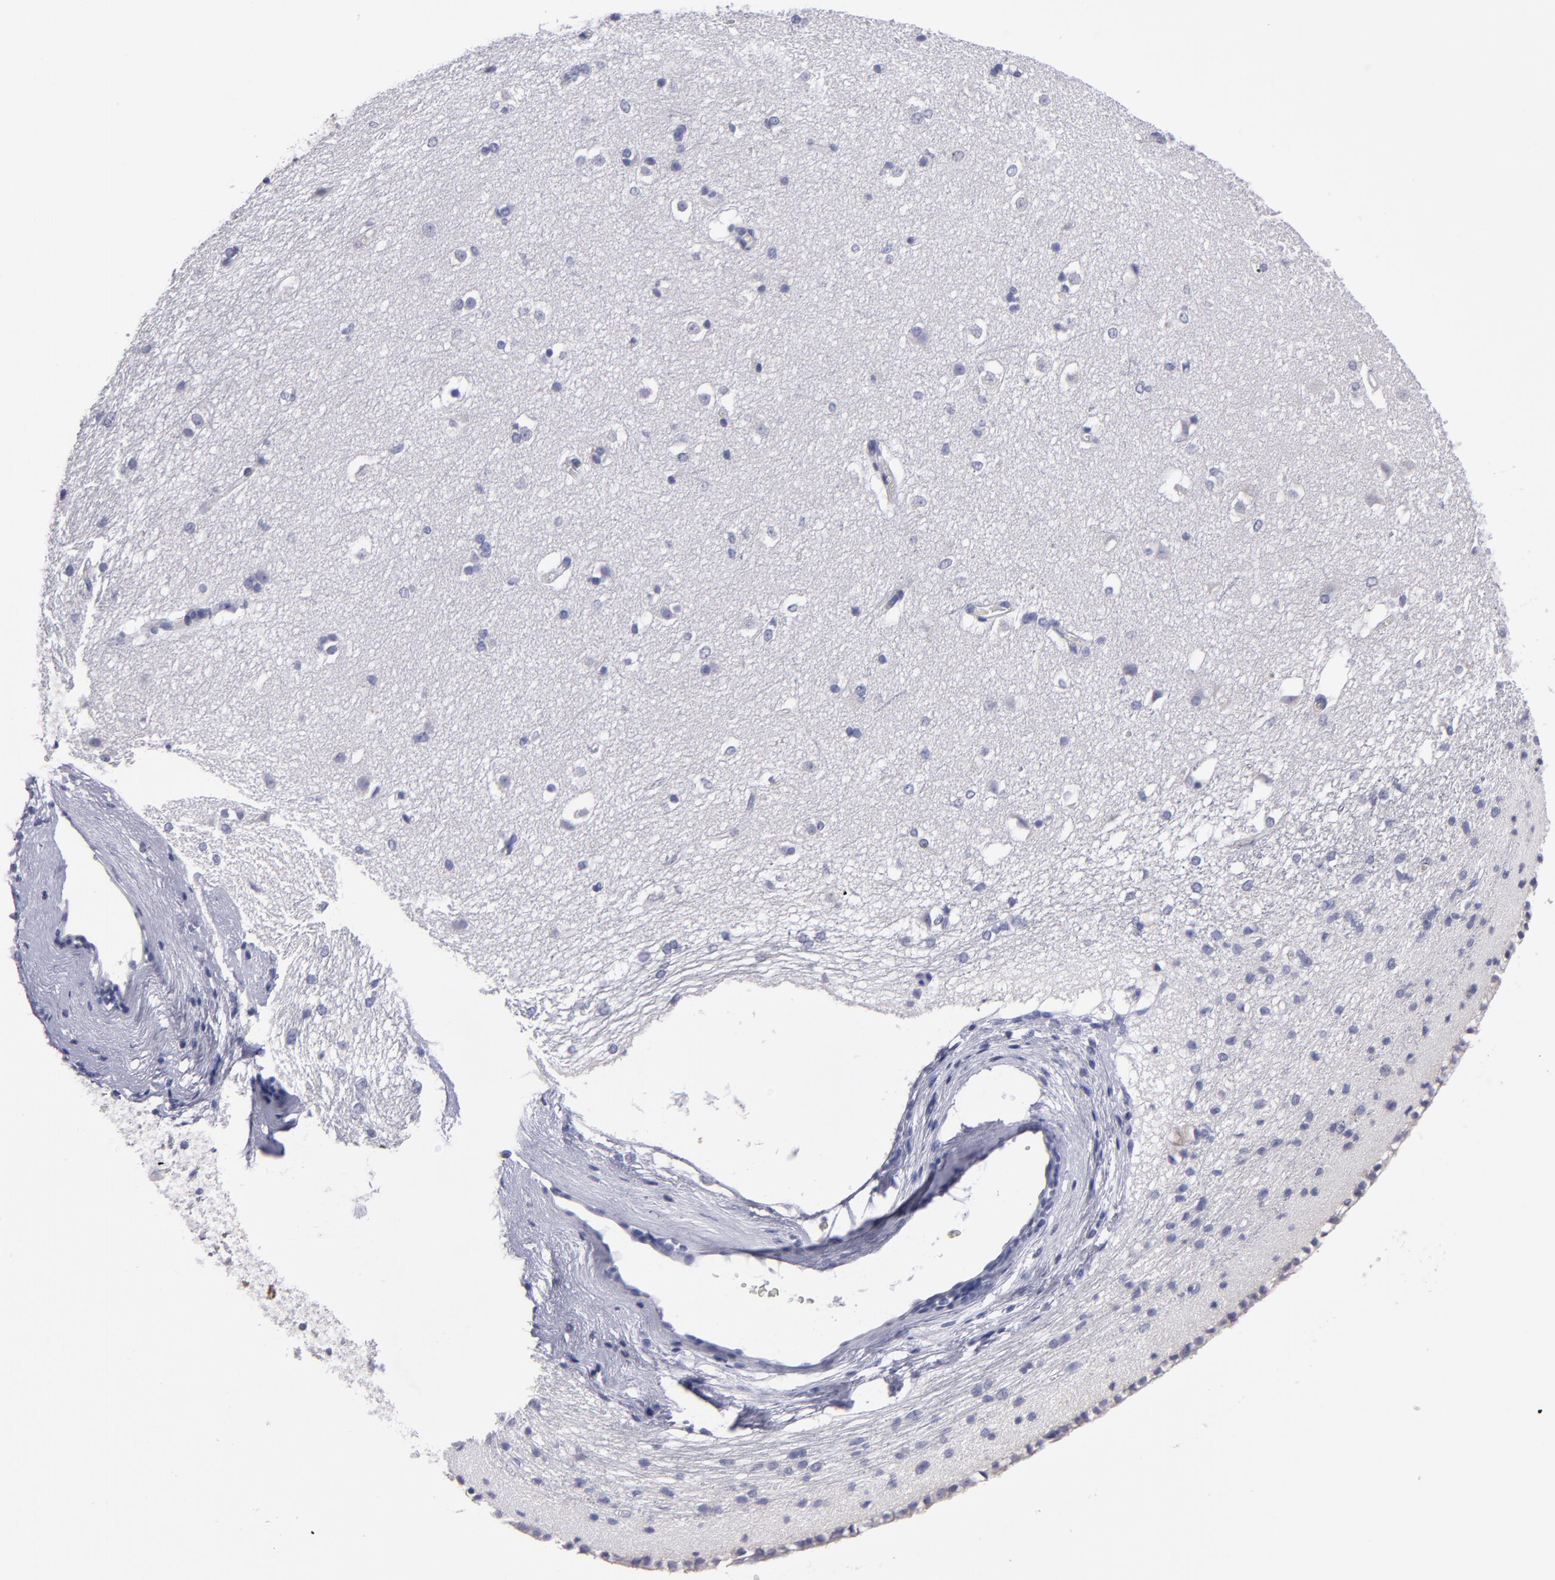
{"staining": {"intensity": "negative", "quantity": "none", "location": "none"}, "tissue": "caudate", "cell_type": "Glial cells", "image_type": "normal", "snomed": [{"axis": "morphology", "description": "Normal tissue, NOS"}, {"axis": "topography", "description": "Lateral ventricle wall"}], "caption": "Glial cells show no significant protein expression in normal caudate. The staining is performed using DAB (3,3'-diaminobenzidine) brown chromogen with nuclei counter-stained in using hematoxylin.", "gene": "CDH3", "patient": {"sex": "female", "age": 19}}